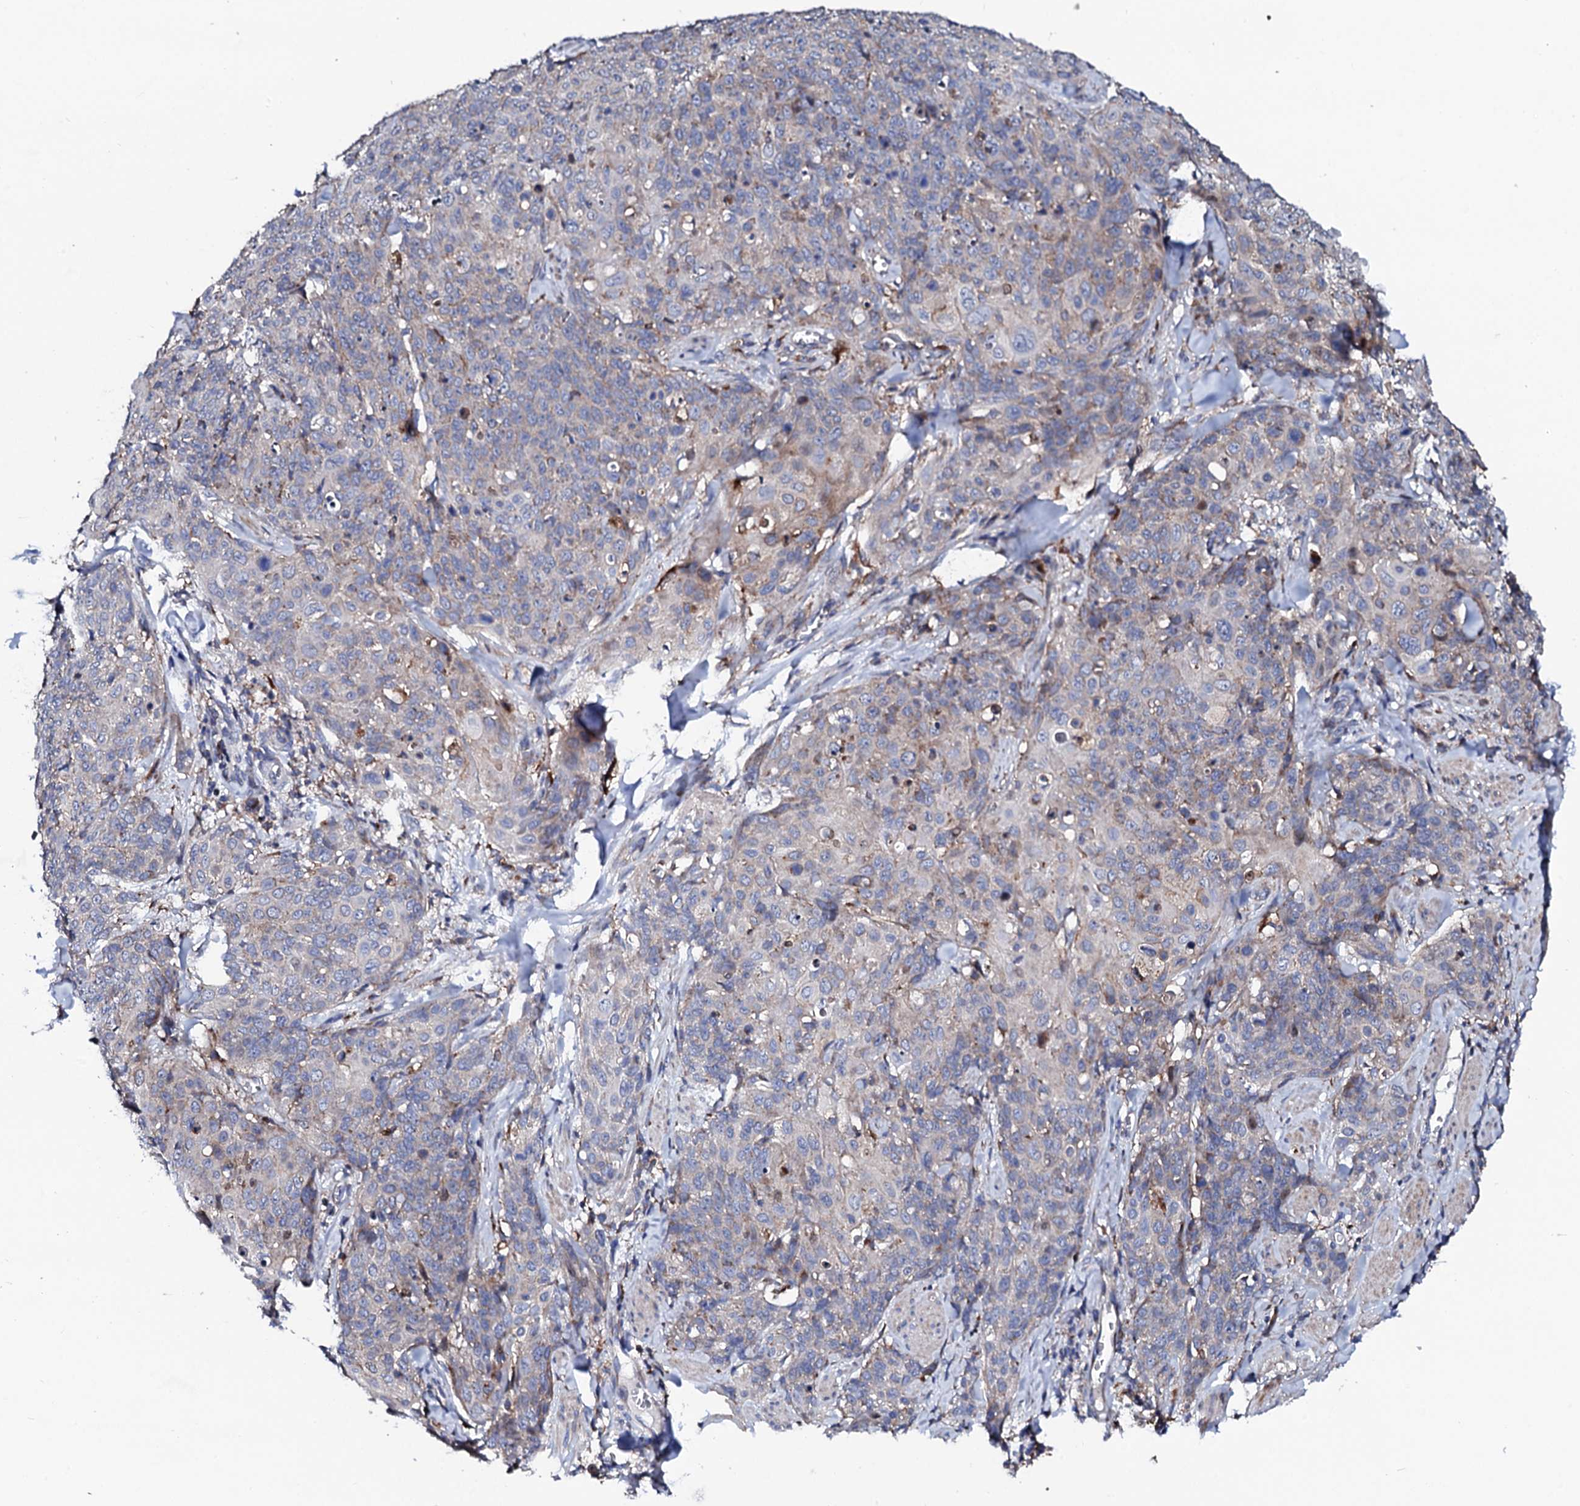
{"staining": {"intensity": "weak", "quantity": "<25%", "location": "cytoplasmic/membranous"}, "tissue": "skin cancer", "cell_type": "Tumor cells", "image_type": "cancer", "snomed": [{"axis": "morphology", "description": "Squamous cell carcinoma, NOS"}, {"axis": "topography", "description": "Skin"}, {"axis": "topography", "description": "Vulva"}], "caption": "Squamous cell carcinoma (skin) stained for a protein using immunohistochemistry exhibits no staining tumor cells.", "gene": "TCIRG1", "patient": {"sex": "female", "age": 85}}